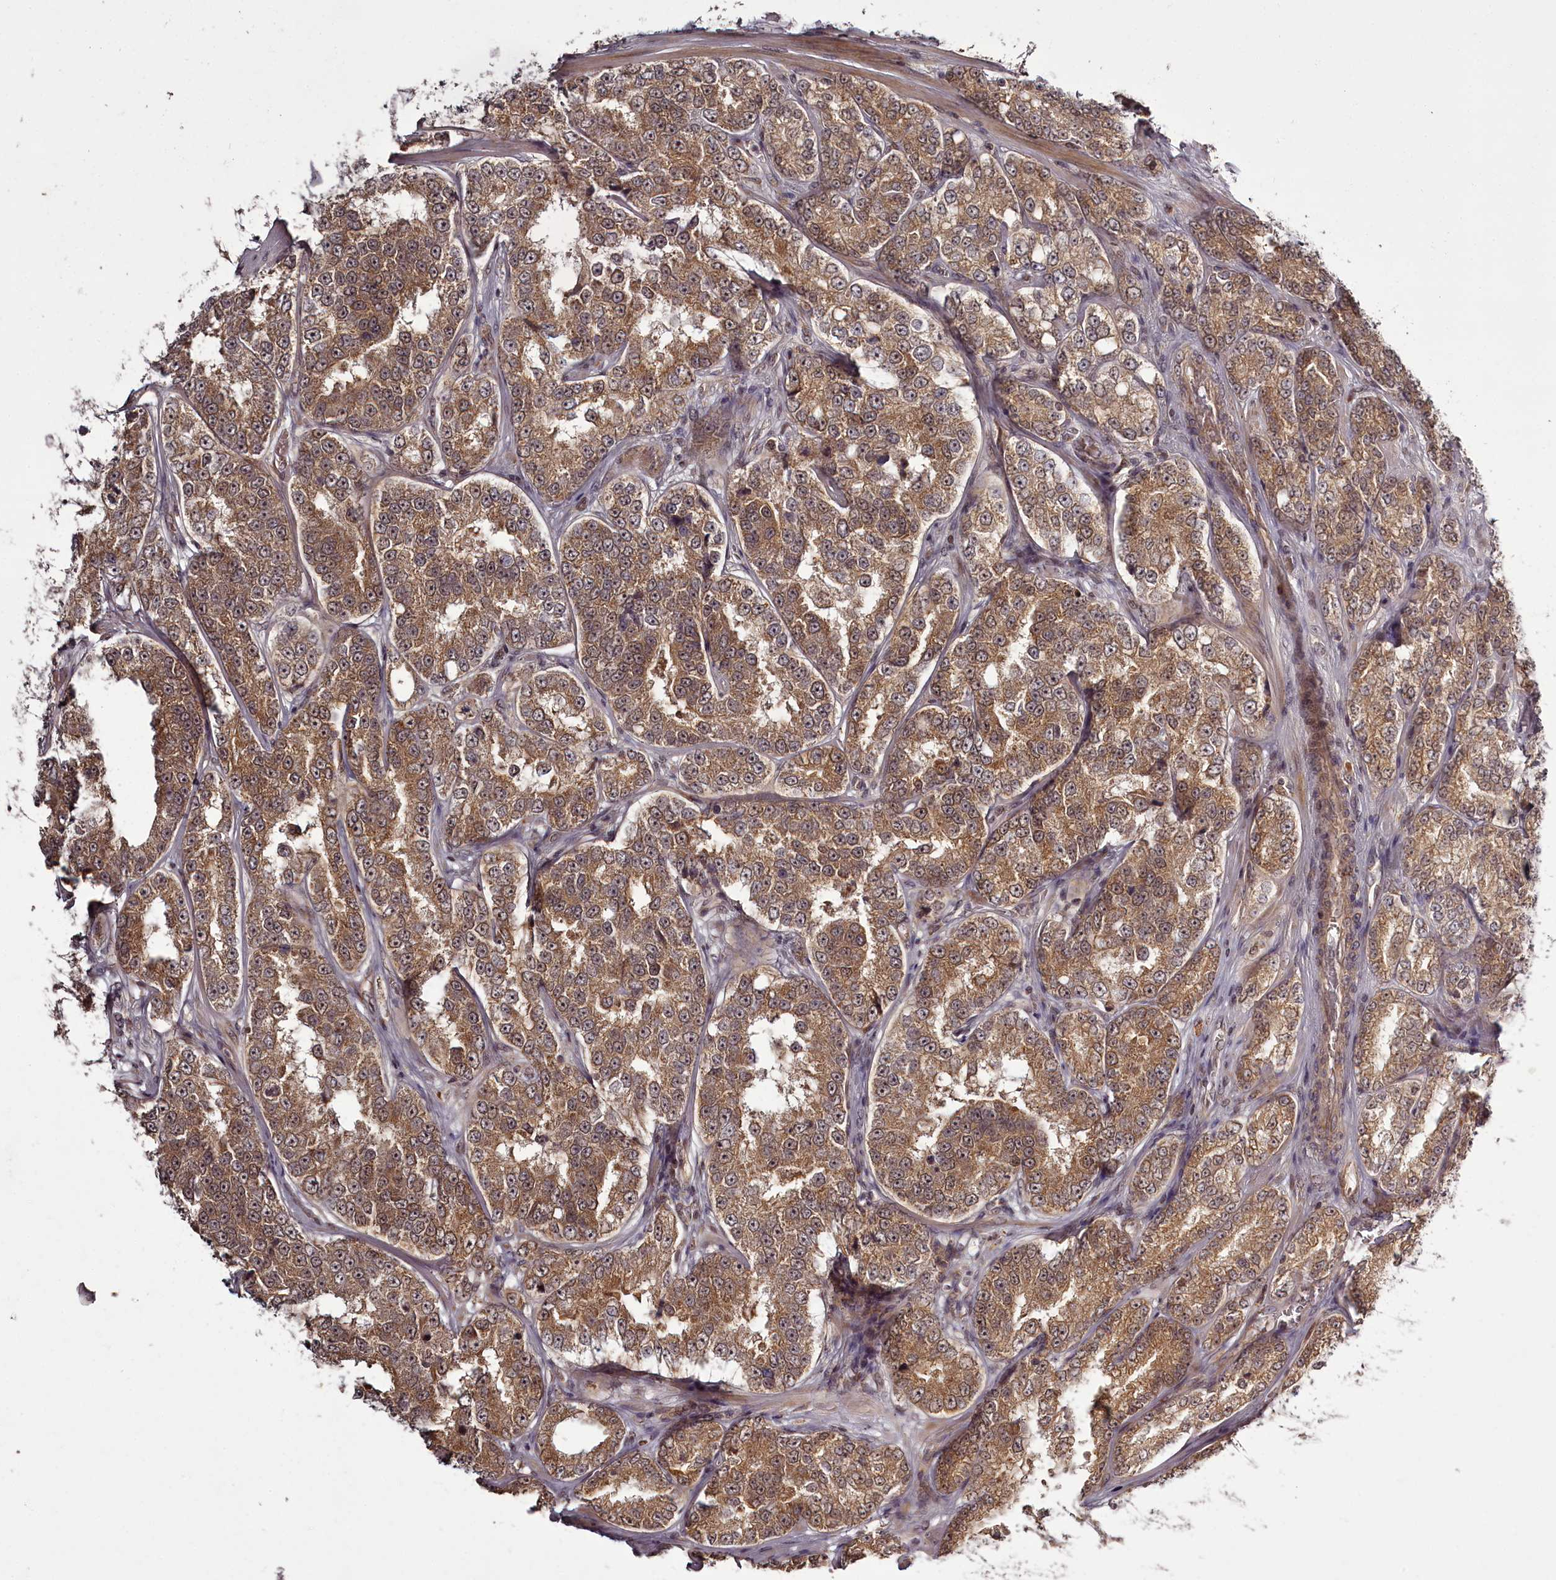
{"staining": {"intensity": "moderate", "quantity": ">75%", "location": "cytoplasmic/membranous"}, "tissue": "prostate cancer", "cell_type": "Tumor cells", "image_type": "cancer", "snomed": [{"axis": "morphology", "description": "Normal tissue, NOS"}, {"axis": "morphology", "description": "Adenocarcinoma, High grade"}, {"axis": "topography", "description": "Prostate"}], "caption": "An immunohistochemistry image of tumor tissue is shown. Protein staining in brown shows moderate cytoplasmic/membranous positivity in high-grade adenocarcinoma (prostate) within tumor cells.", "gene": "PCBP2", "patient": {"sex": "male", "age": 83}}